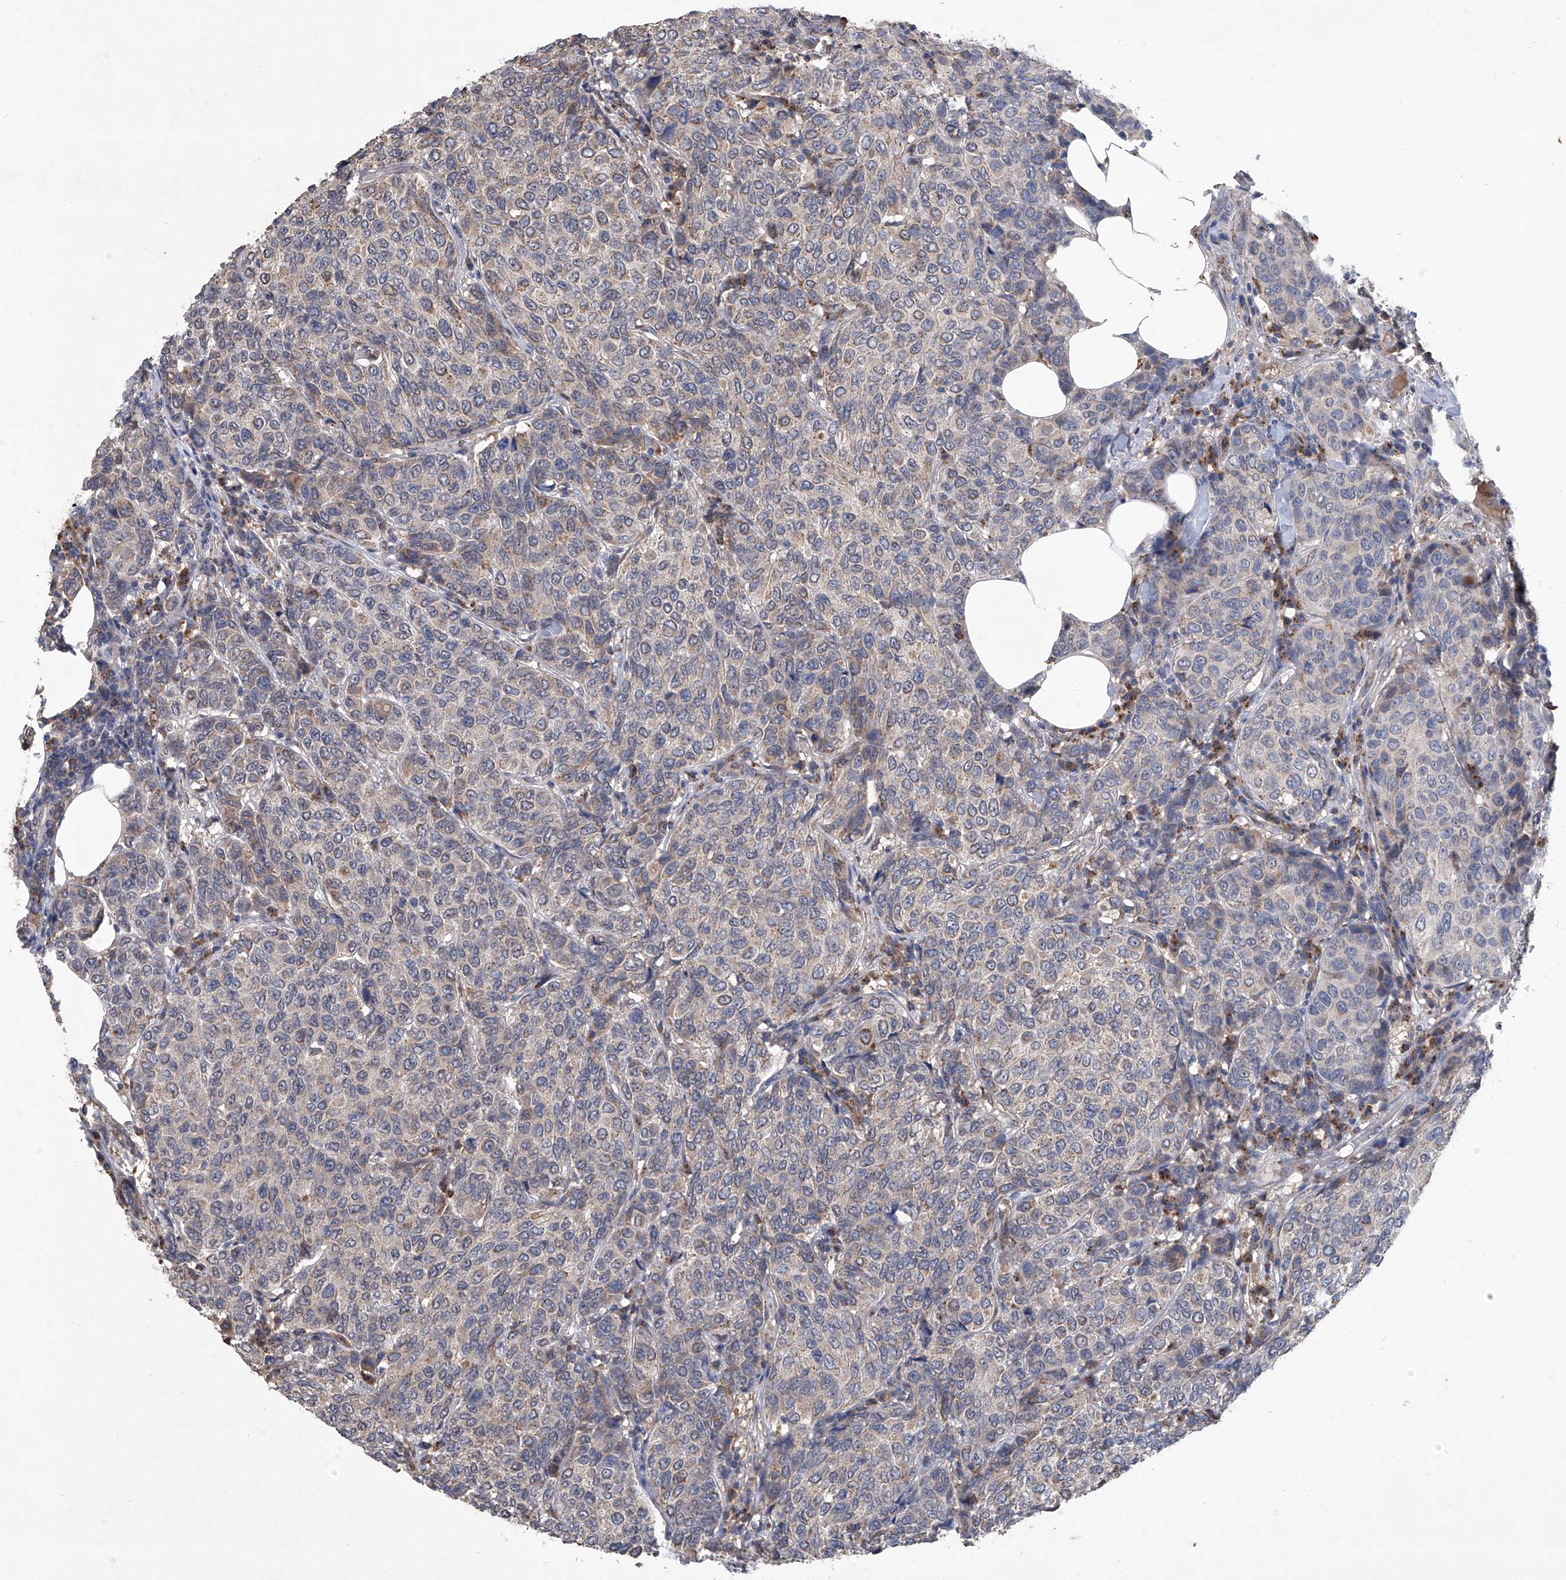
{"staining": {"intensity": "weak", "quantity": "<25%", "location": "cytoplasmic/membranous"}, "tissue": "breast cancer", "cell_type": "Tumor cells", "image_type": "cancer", "snomed": [{"axis": "morphology", "description": "Duct carcinoma"}, {"axis": "topography", "description": "Breast"}], "caption": "The photomicrograph demonstrates no significant positivity in tumor cells of breast cancer (infiltrating ductal carcinoma).", "gene": "PCSK5", "patient": {"sex": "female", "age": 55}}